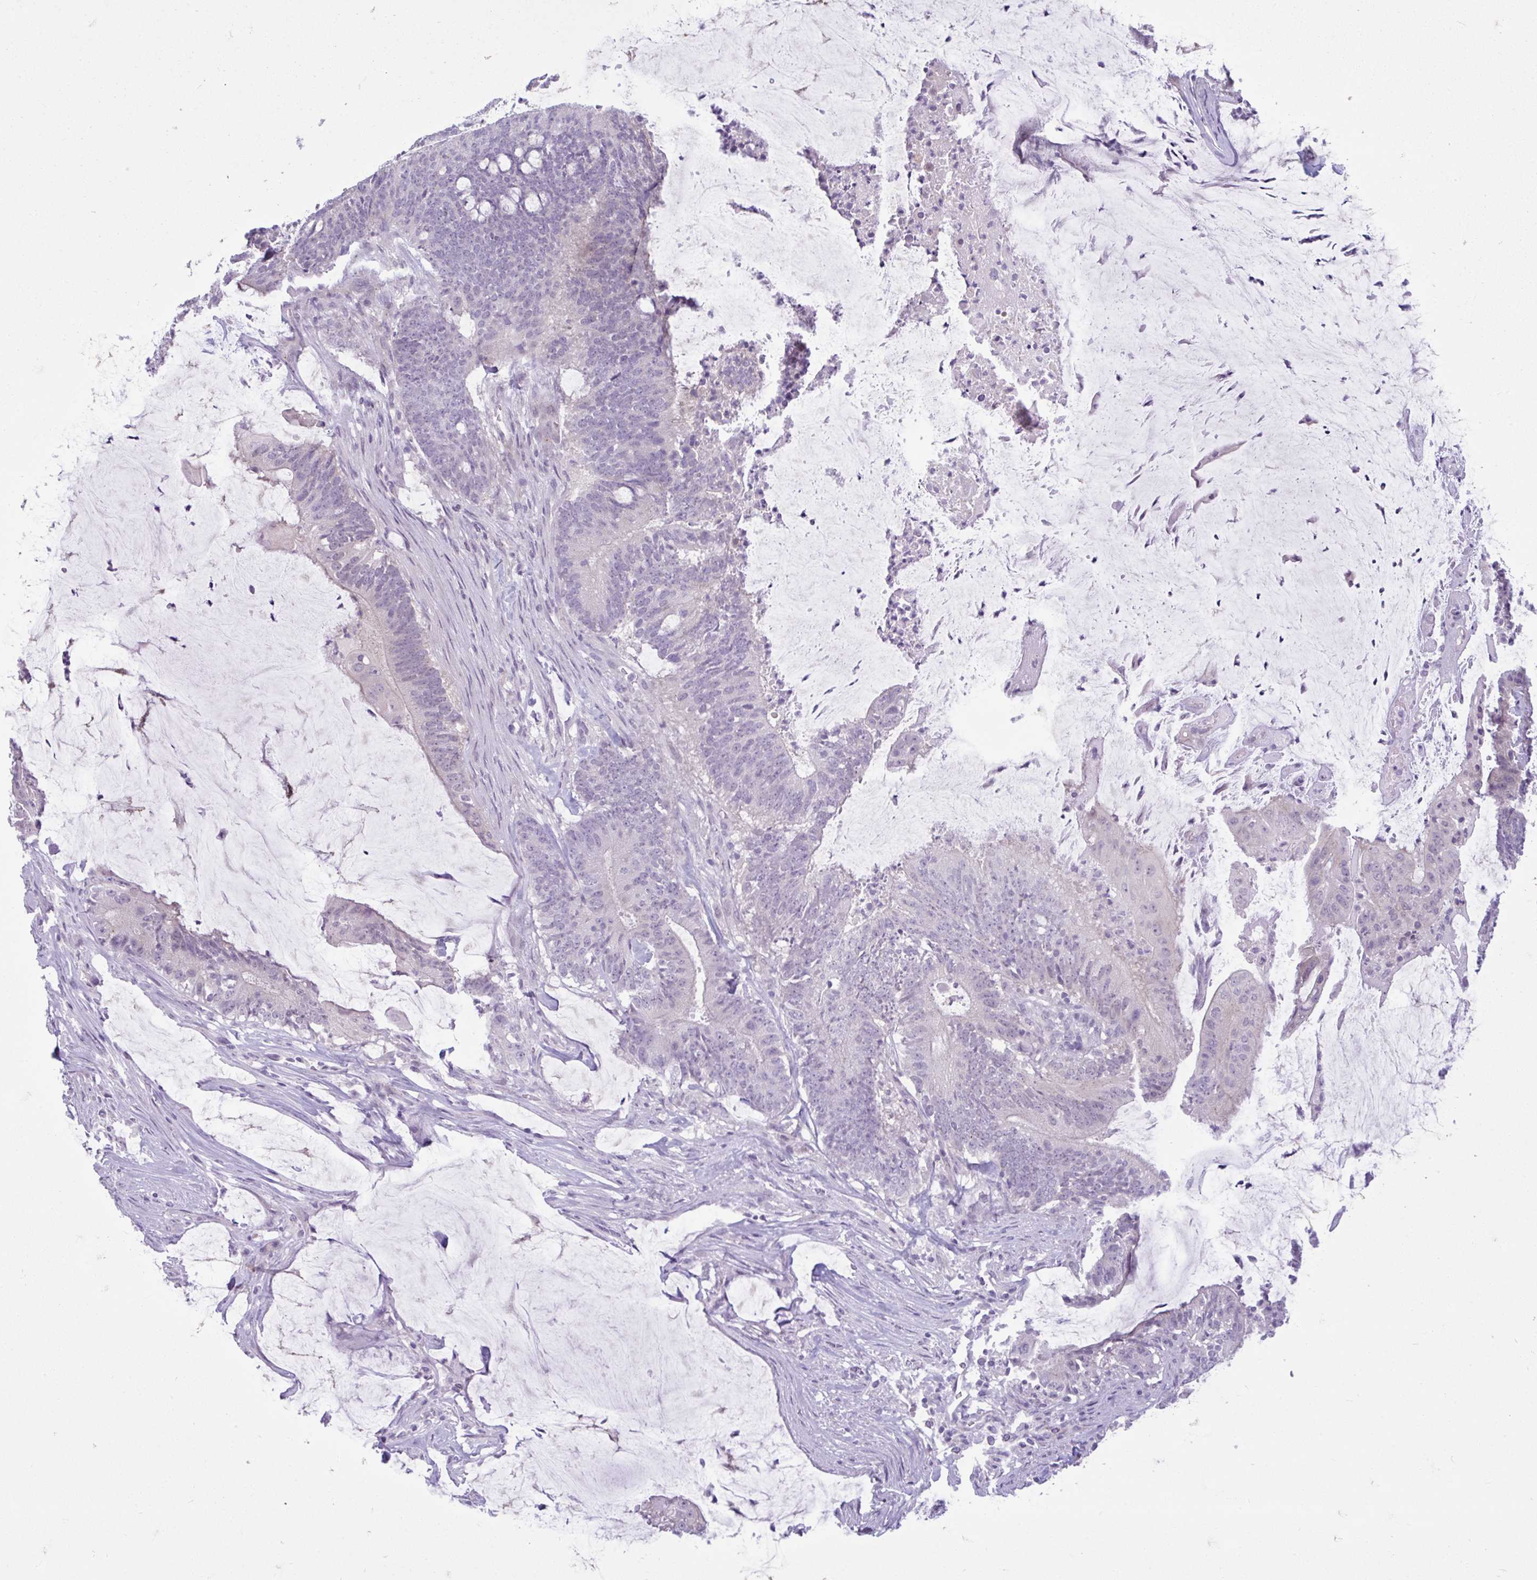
{"staining": {"intensity": "negative", "quantity": "none", "location": "none"}, "tissue": "colorectal cancer", "cell_type": "Tumor cells", "image_type": "cancer", "snomed": [{"axis": "morphology", "description": "Adenocarcinoma, NOS"}, {"axis": "topography", "description": "Colon"}], "caption": "The histopathology image reveals no staining of tumor cells in colorectal cancer. (DAB (3,3'-diaminobenzidine) IHC with hematoxylin counter stain).", "gene": "FAM153A", "patient": {"sex": "female", "age": 43}}